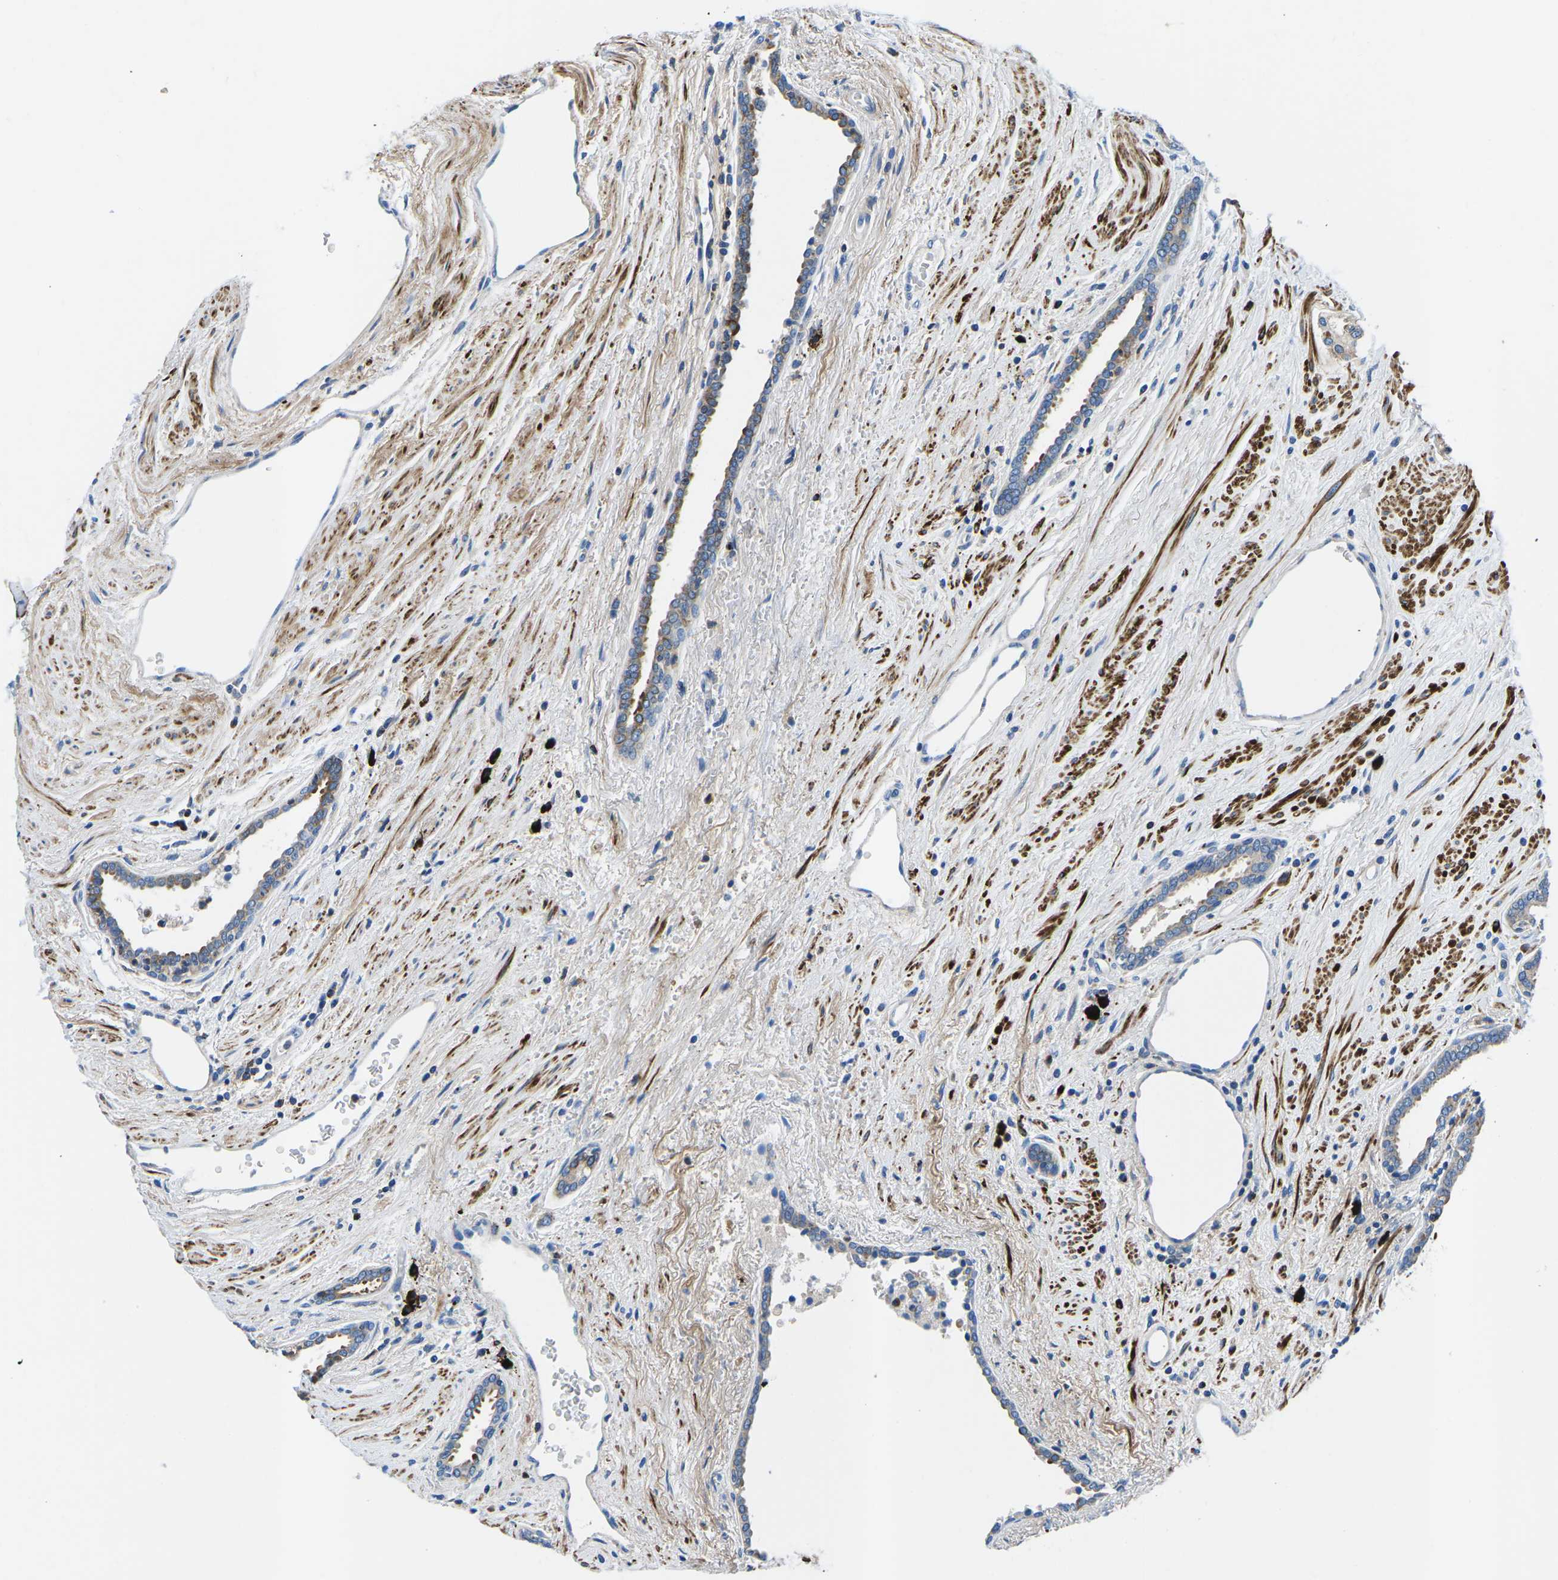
{"staining": {"intensity": "weak", "quantity": "25%-75%", "location": "cytoplasmic/membranous"}, "tissue": "prostate cancer", "cell_type": "Tumor cells", "image_type": "cancer", "snomed": [{"axis": "morphology", "description": "Adenocarcinoma, High grade"}, {"axis": "topography", "description": "Prostate"}], "caption": "Protein staining displays weak cytoplasmic/membranous expression in about 25%-75% of tumor cells in prostate adenocarcinoma (high-grade). The staining was performed using DAB (3,3'-diaminobenzidine) to visualize the protein expression in brown, while the nuclei were stained in blue with hematoxylin (Magnification: 20x).", "gene": "MC4R", "patient": {"sex": "male", "age": 71}}